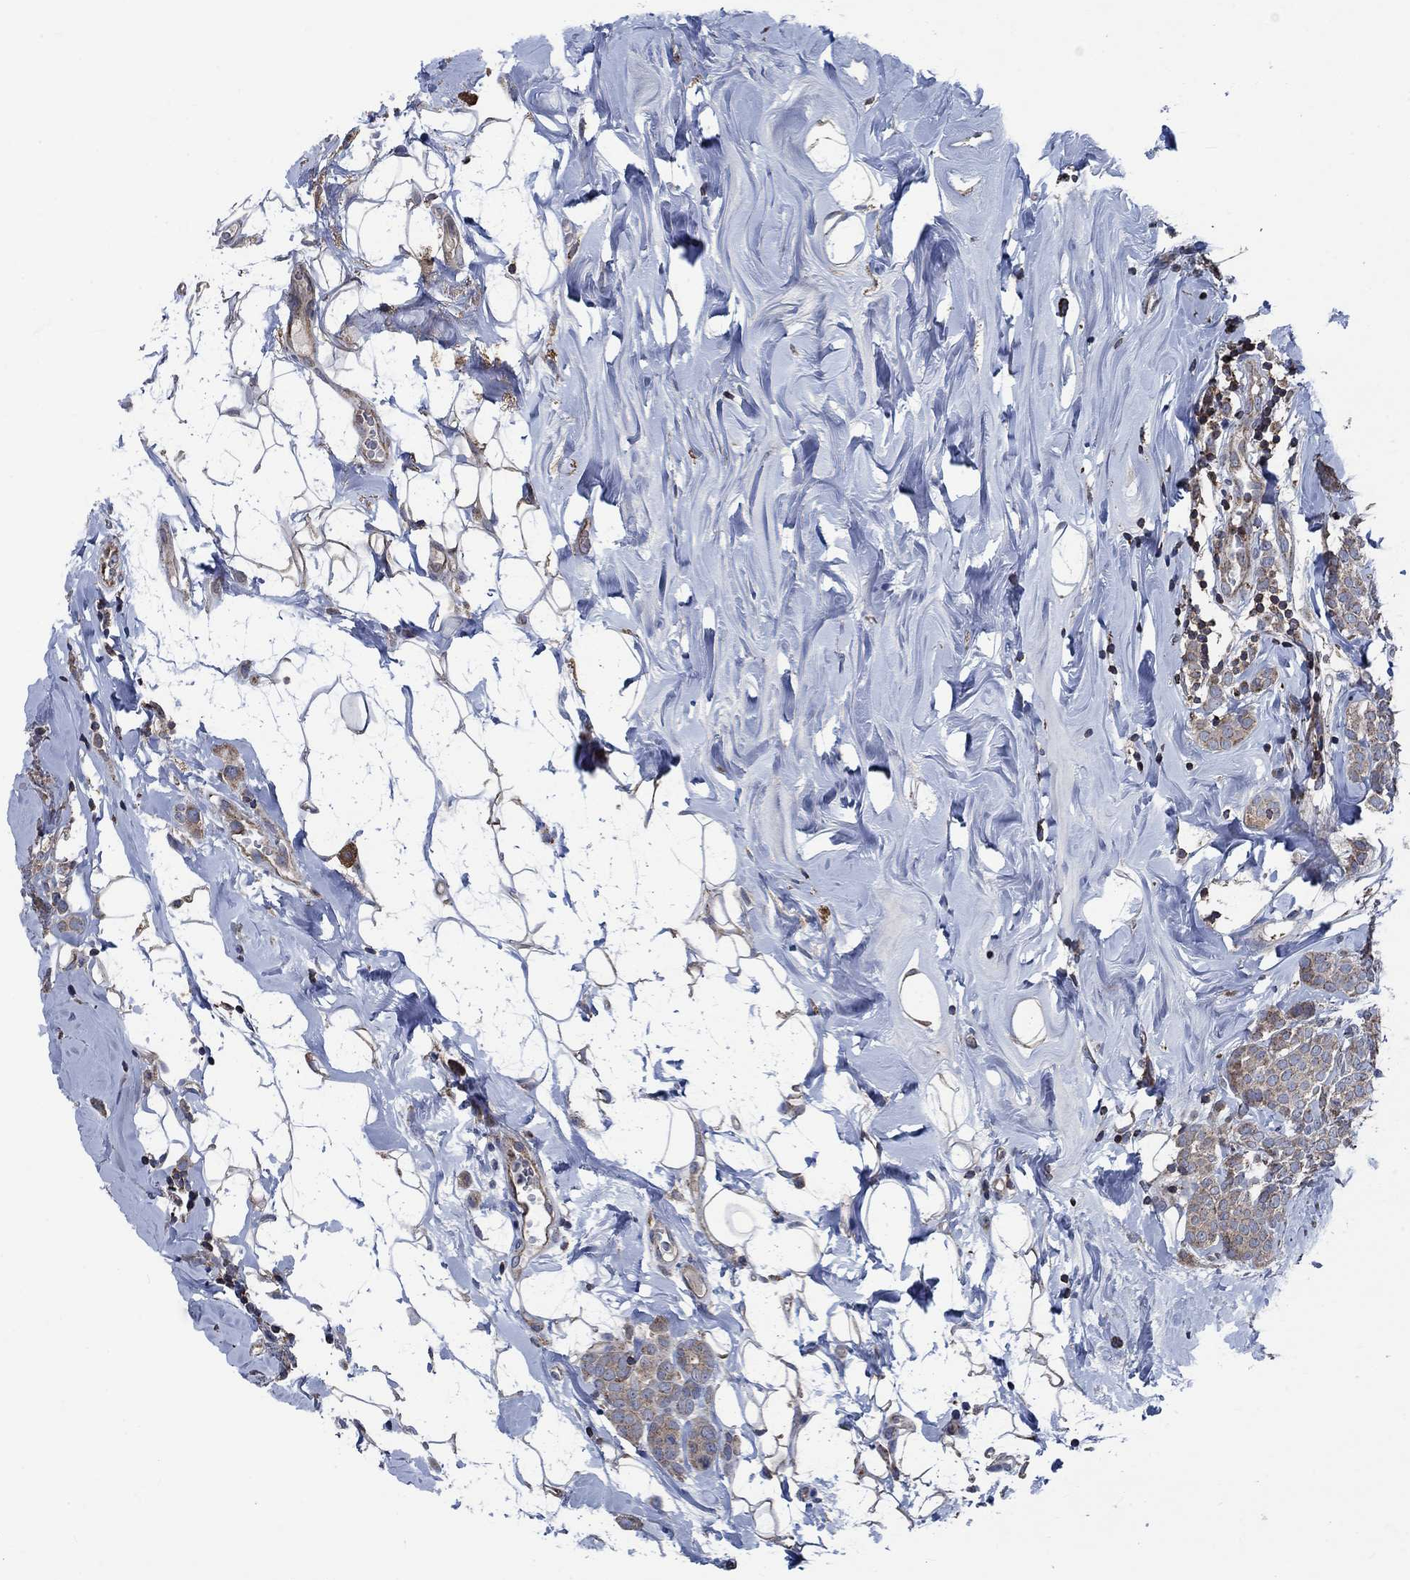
{"staining": {"intensity": "weak", "quantity": ">75%", "location": "cytoplasmic/membranous"}, "tissue": "breast cancer", "cell_type": "Tumor cells", "image_type": "cancer", "snomed": [{"axis": "morphology", "description": "Lobular carcinoma"}, {"axis": "topography", "description": "Breast"}], "caption": "DAB (3,3'-diaminobenzidine) immunohistochemical staining of breast cancer (lobular carcinoma) demonstrates weak cytoplasmic/membranous protein expression in approximately >75% of tumor cells.", "gene": "STXBP6", "patient": {"sex": "female", "age": 49}}